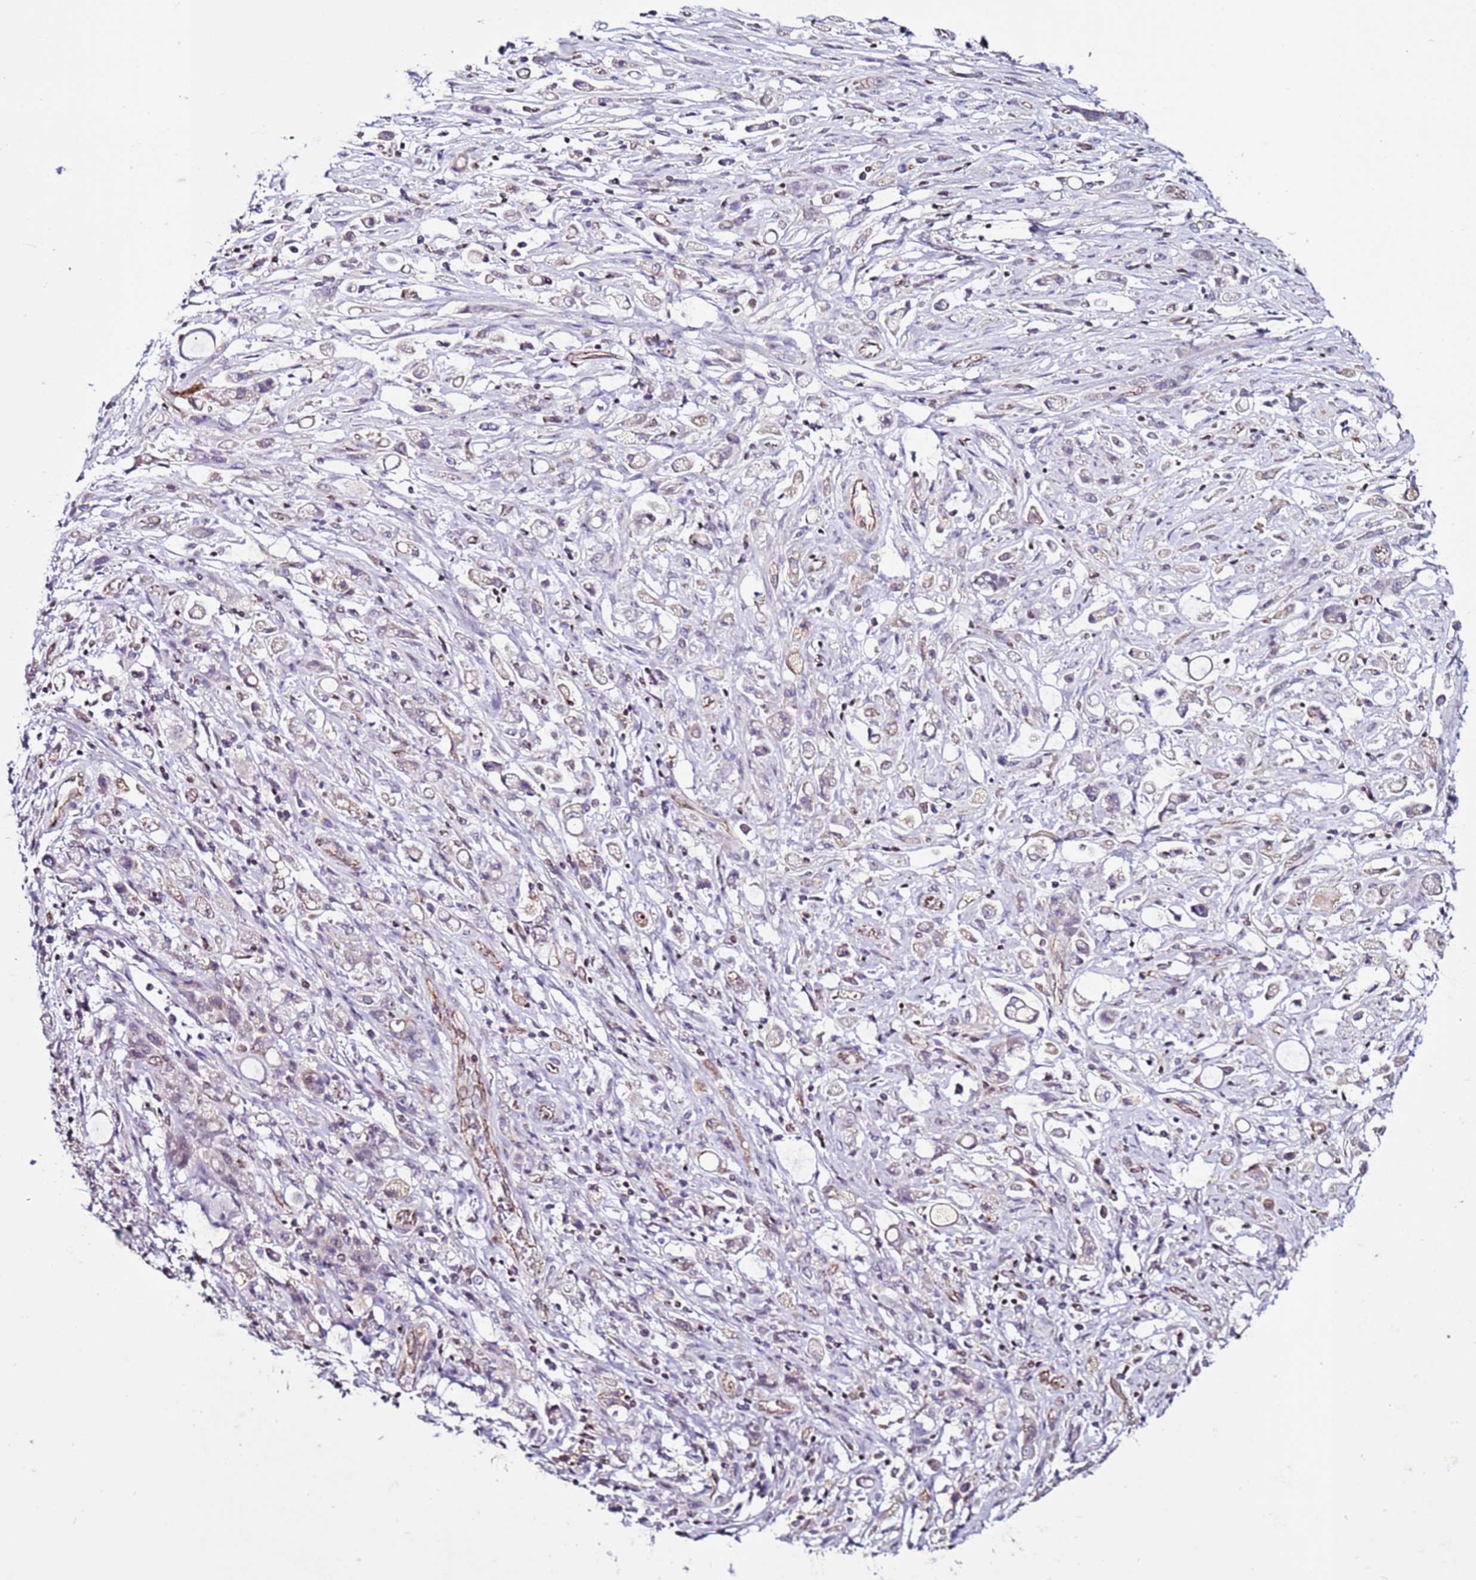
{"staining": {"intensity": "weak", "quantity": "25%-75%", "location": "cytoplasmic/membranous"}, "tissue": "stomach cancer", "cell_type": "Tumor cells", "image_type": "cancer", "snomed": [{"axis": "morphology", "description": "Adenocarcinoma, NOS"}, {"axis": "topography", "description": "Stomach"}], "caption": "Immunohistochemistry histopathology image of human stomach adenocarcinoma stained for a protein (brown), which demonstrates low levels of weak cytoplasmic/membranous positivity in approximately 25%-75% of tumor cells.", "gene": "TENM3", "patient": {"sex": "female", "age": 60}}